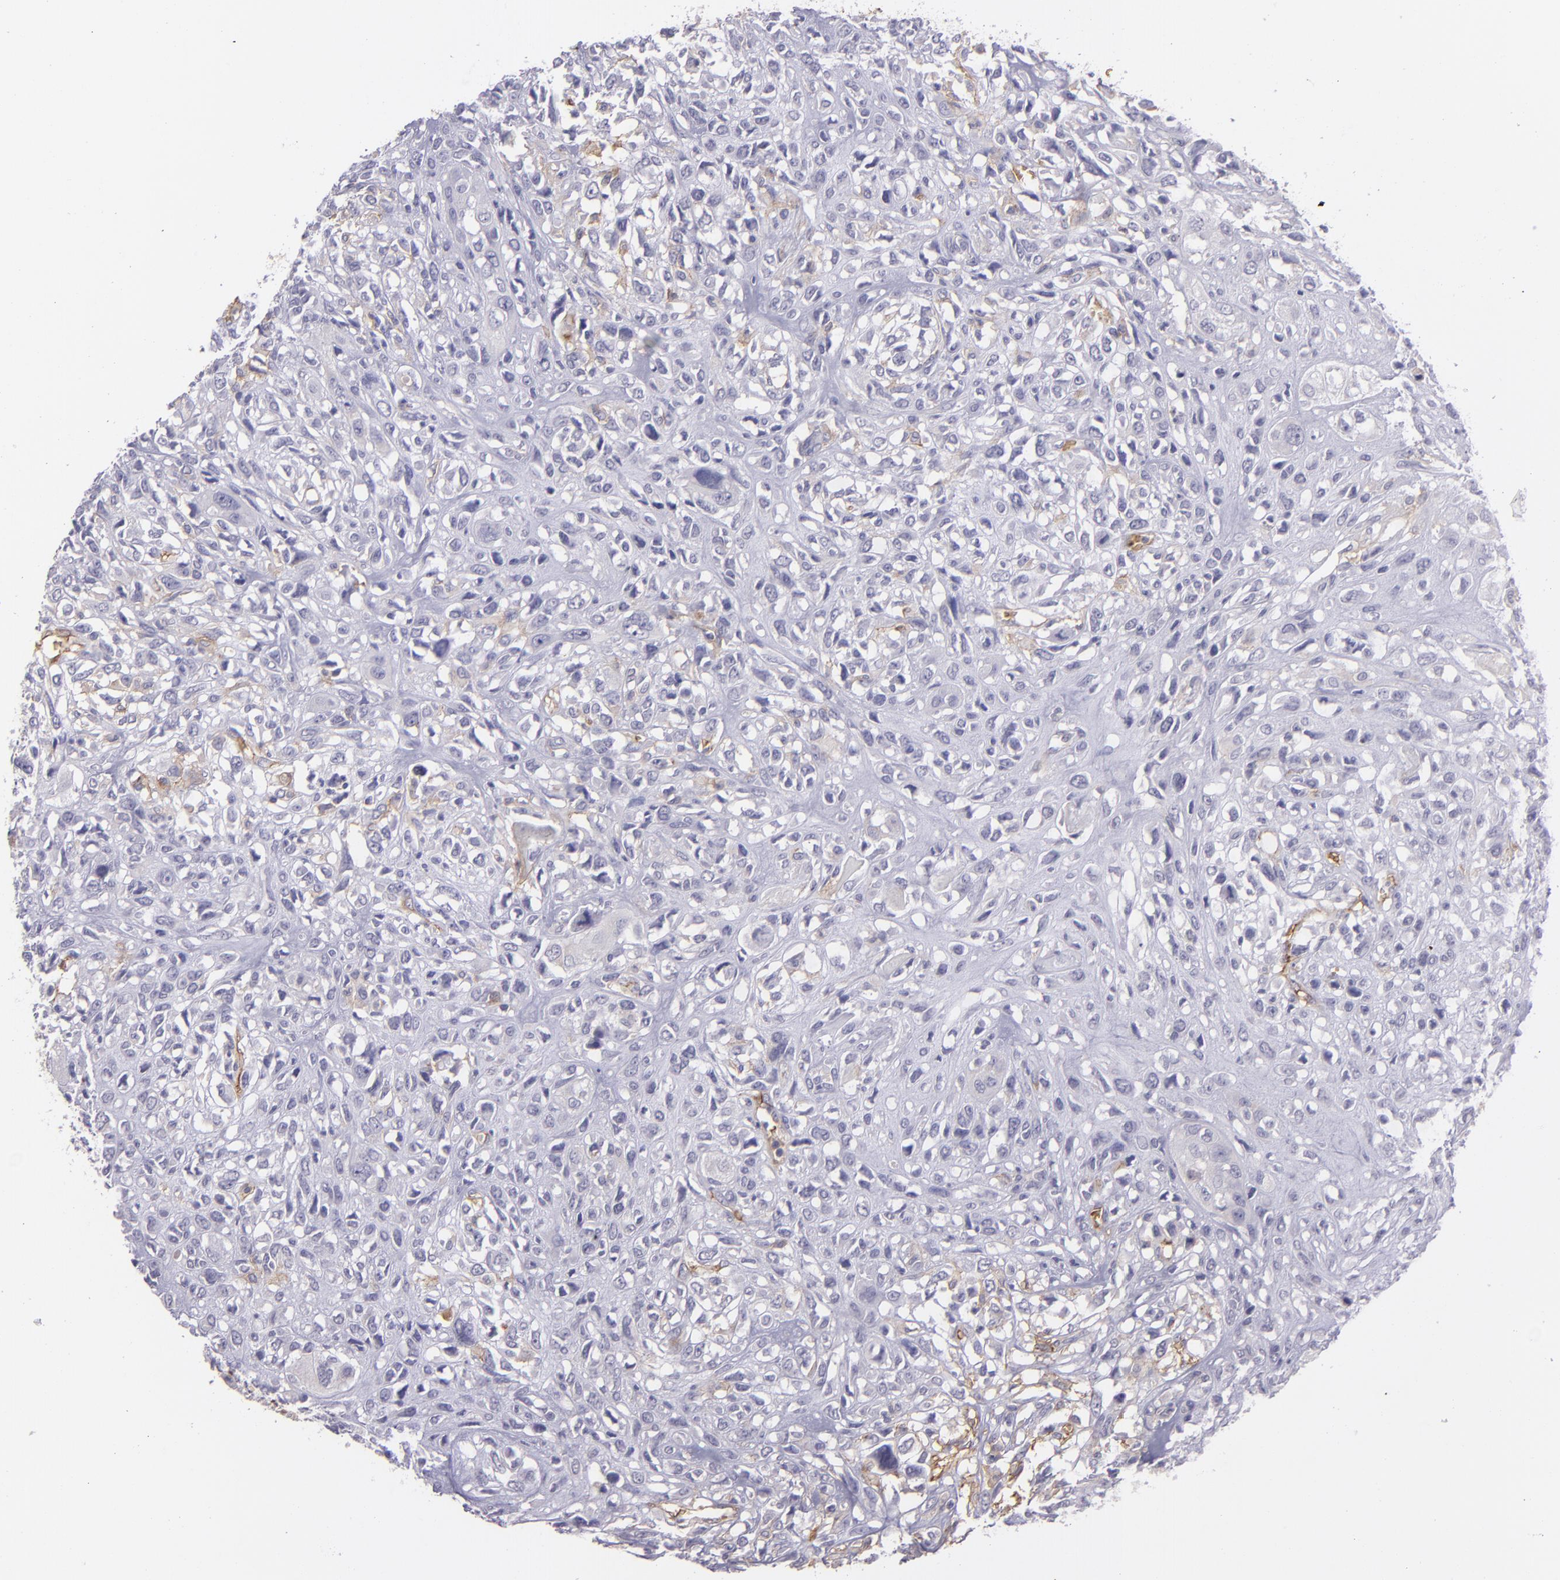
{"staining": {"intensity": "negative", "quantity": "none", "location": "none"}, "tissue": "head and neck cancer", "cell_type": "Tumor cells", "image_type": "cancer", "snomed": [{"axis": "morphology", "description": "Neoplasm, malignant, NOS"}, {"axis": "topography", "description": "Salivary gland"}, {"axis": "topography", "description": "Head-Neck"}], "caption": "Protein analysis of head and neck cancer shows no significant positivity in tumor cells.", "gene": "ACE", "patient": {"sex": "male", "age": 43}}